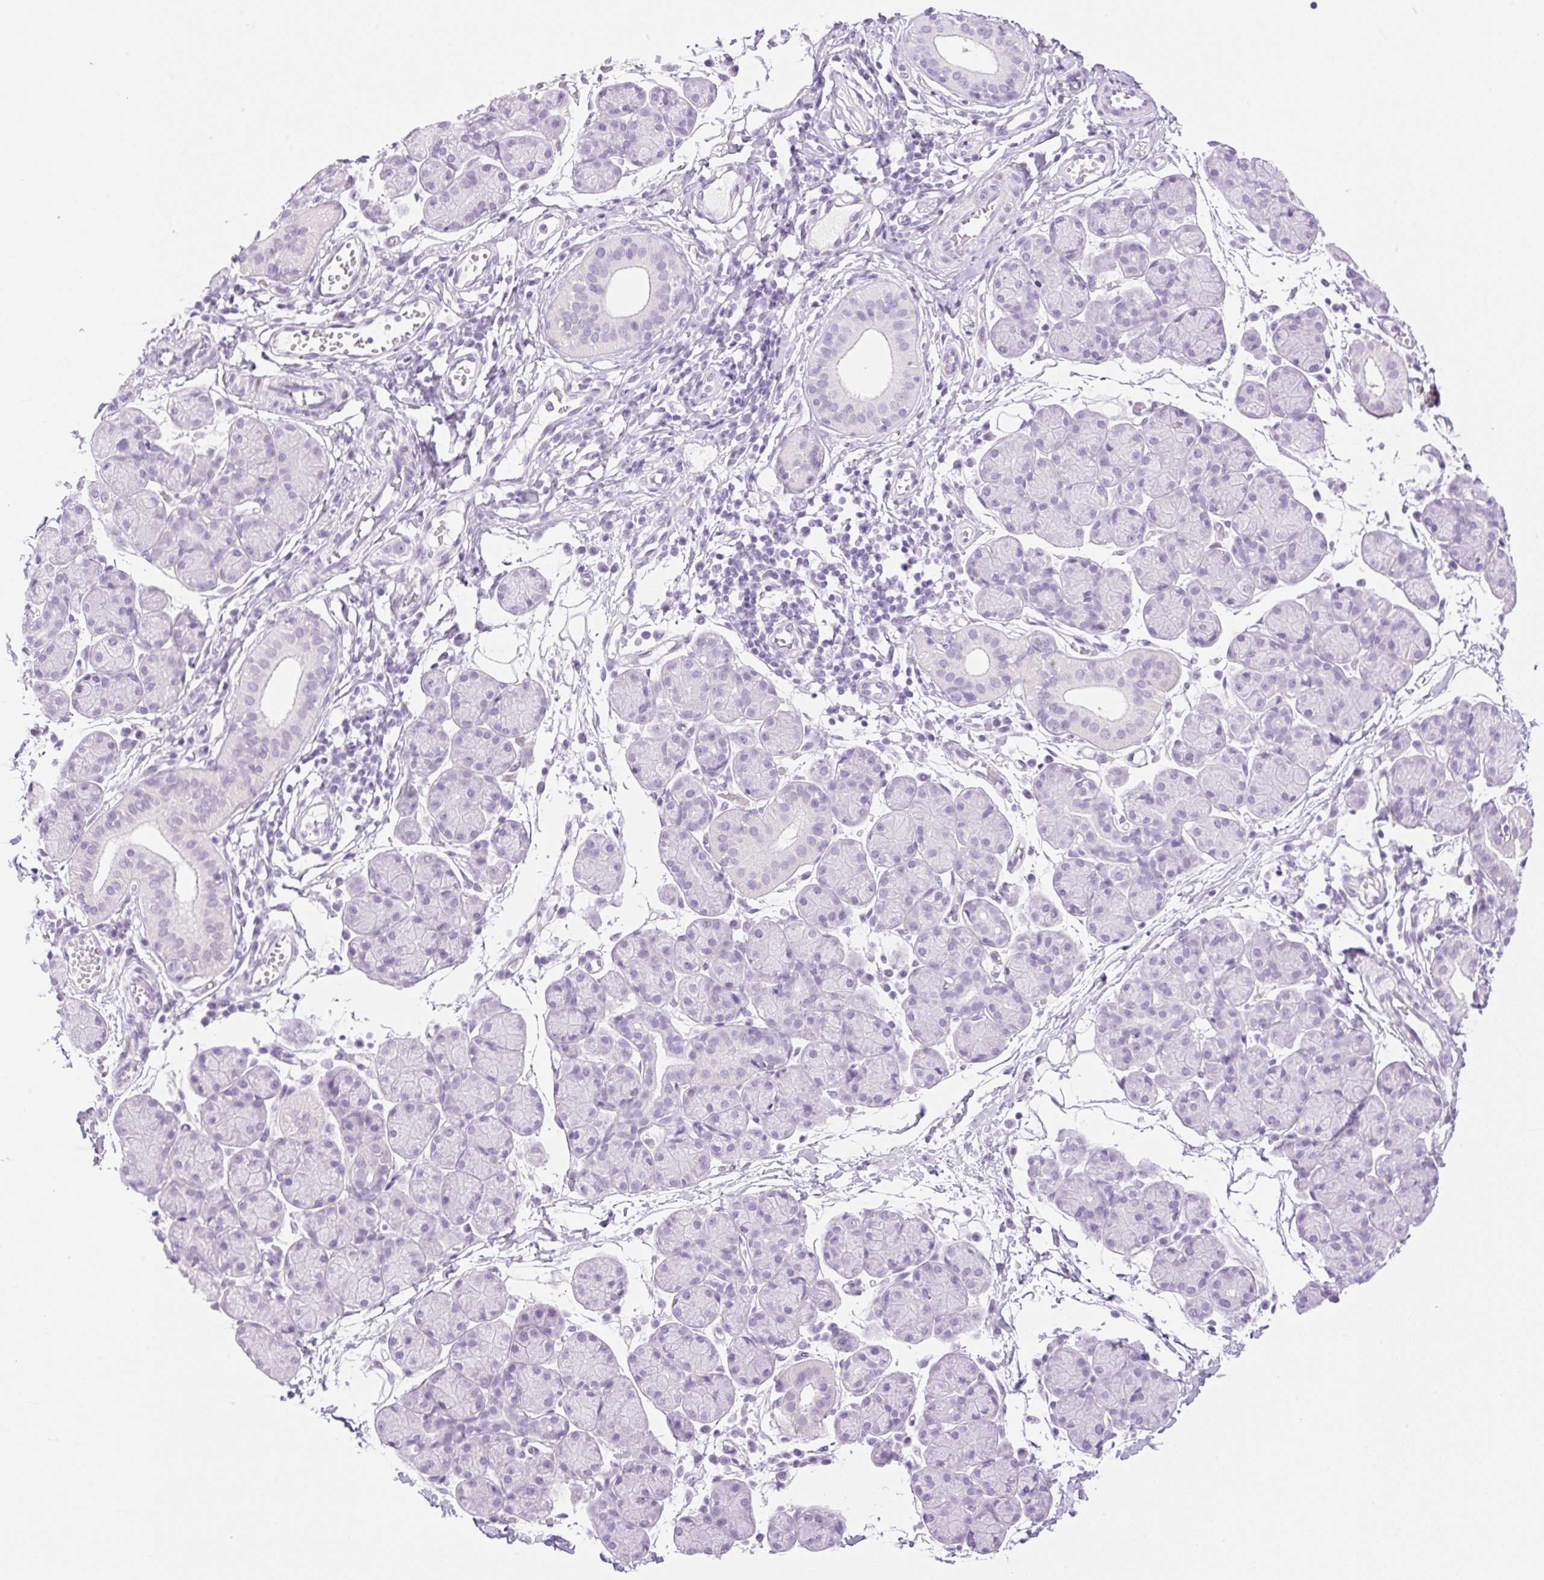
{"staining": {"intensity": "negative", "quantity": "none", "location": "none"}, "tissue": "salivary gland", "cell_type": "Glandular cells", "image_type": "normal", "snomed": [{"axis": "morphology", "description": "Normal tissue, NOS"}, {"axis": "morphology", "description": "Inflammation, NOS"}, {"axis": "topography", "description": "Lymph node"}, {"axis": "topography", "description": "Salivary gland"}], "caption": "The photomicrograph exhibits no significant expression in glandular cells of salivary gland.", "gene": "SP140L", "patient": {"sex": "male", "age": 3}}